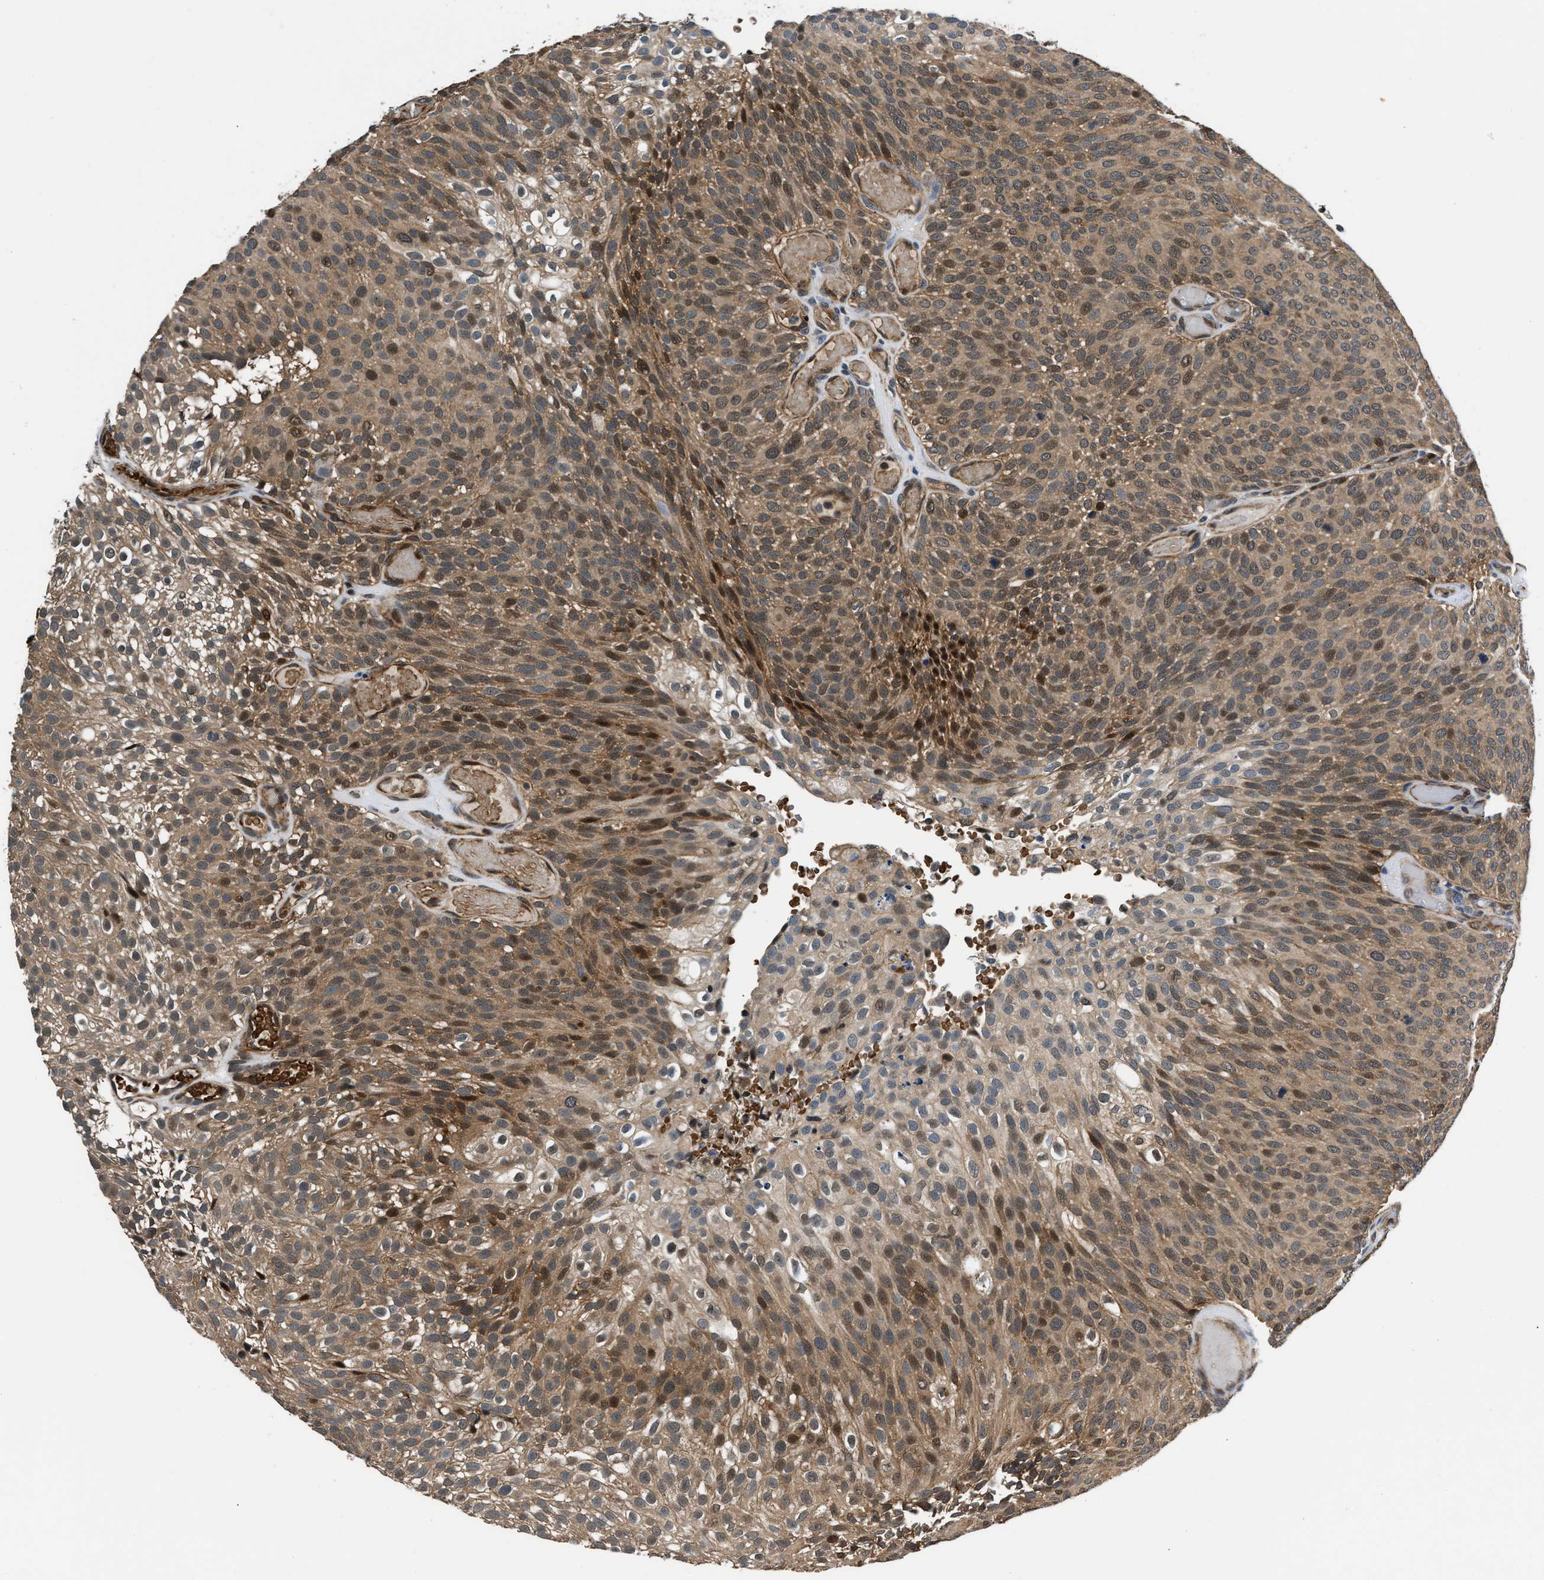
{"staining": {"intensity": "moderate", "quantity": ">75%", "location": "cytoplasmic/membranous,nuclear"}, "tissue": "urothelial cancer", "cell_type": "Tumor cells", "image_type": "cancer", "snomed": [{"axis": "morphology", "description": "Urothelial carcinoma, Low grade"}, {"axis": "topography", "description": "Urinary bladder"}], "caption": "IHC staining of urothelial cancer, which exhibits medium levels of moderate cytoplasmic/membranous and nuclear staining in about >75% of tumor cells indicating moderate cytoplasmic/membranous and nuclear protein staining. The staining was performed using DAB (brown) for protein detection and nuclei were counterstained in hematoxylin (blue).", "gene": "RBM33", "patient": {"sex": "male", "age": 78}}